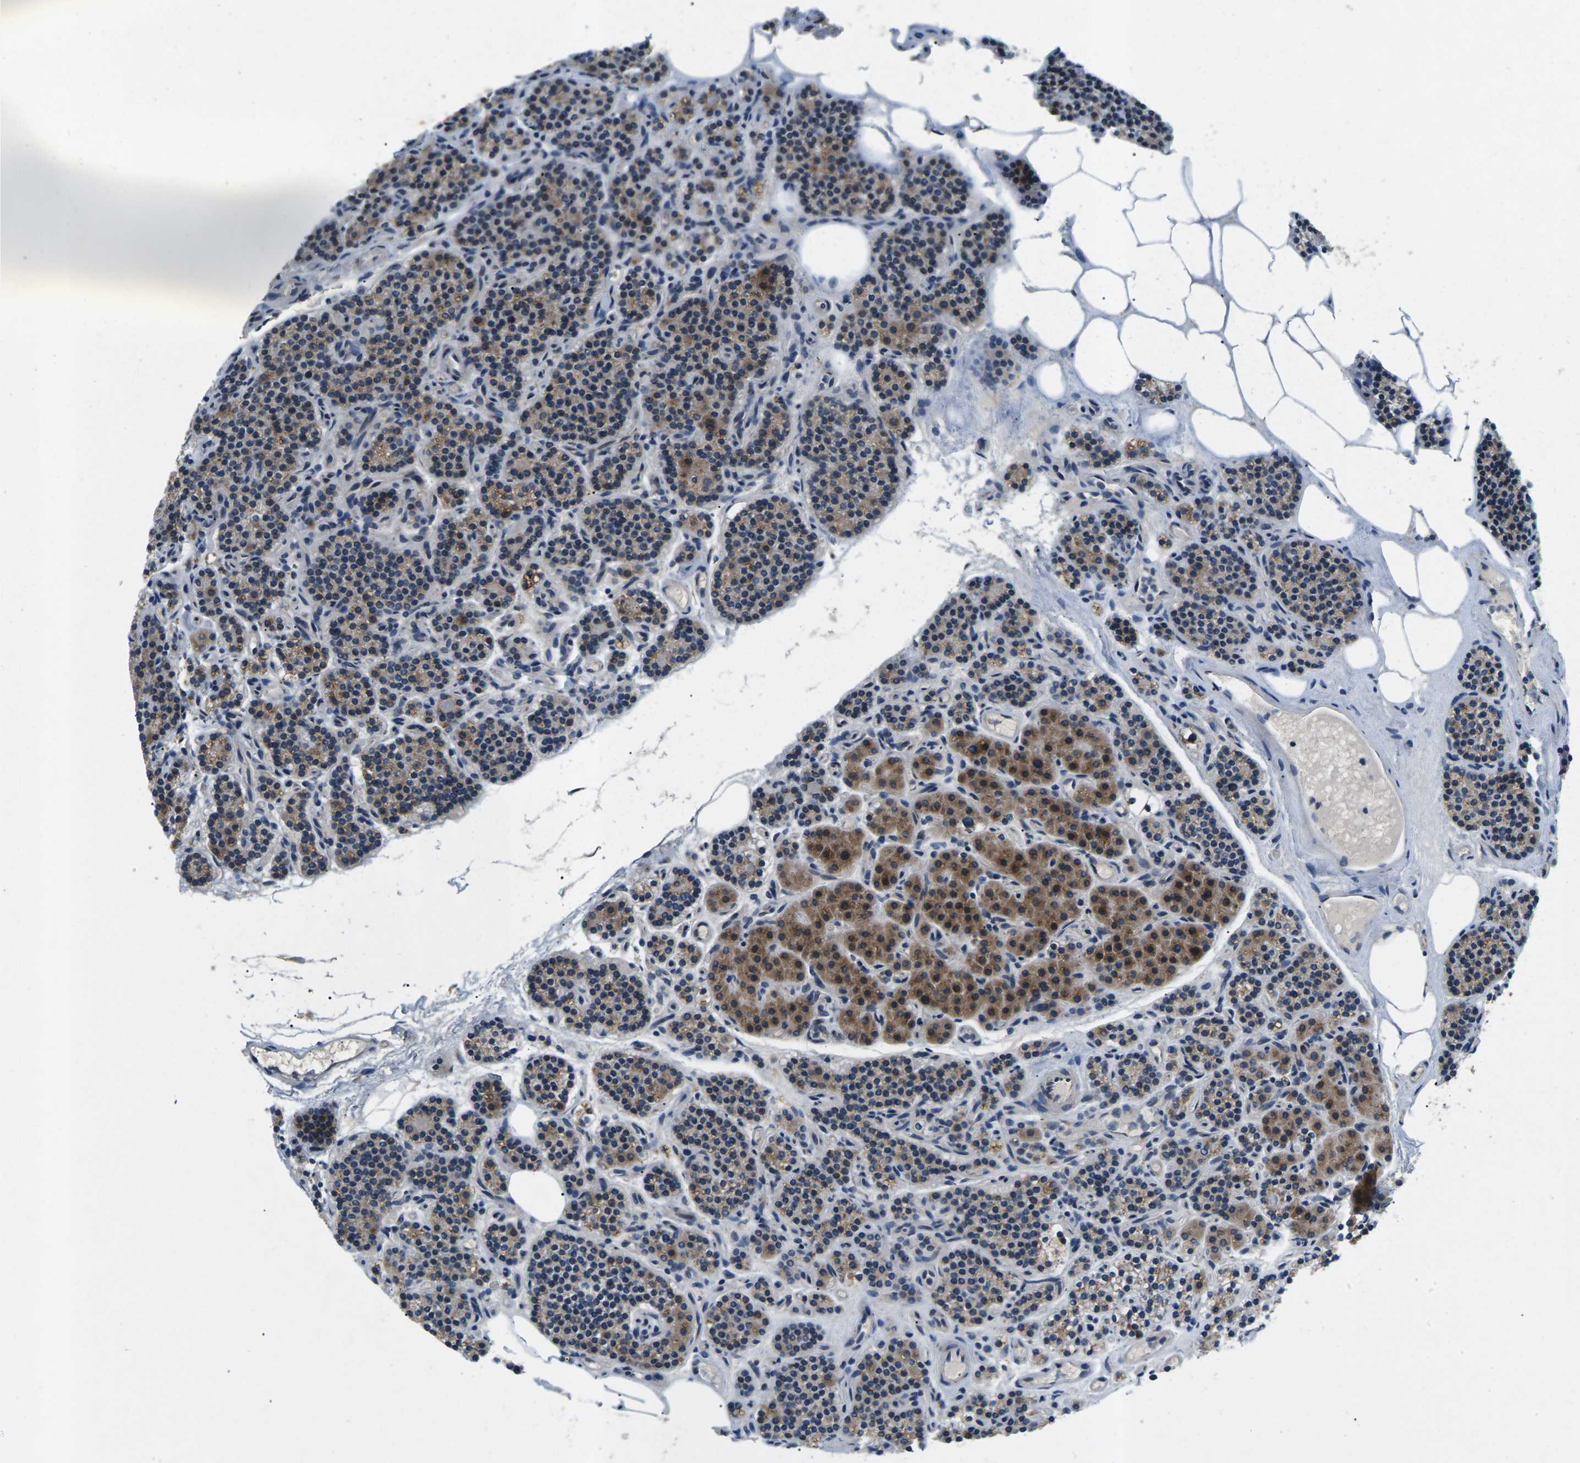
{"staining": {"intensity": "moderate", "quantity": "25%-75%", "location": "cytoplasmic/membranous"}, "tissue": "parathyroid gland", "cell_type": "Glandular cells", "image_type": "normal", "snomed": [{"axis": "morphology", "description": "Normal tissue, NOS"}, {"axis": "morphology", "description": "Adenoma, NOS"}, {"axis": "topography", "description": "Parathyroid gland"}], "caption": "Immunohistochemistry staining of benign parathyroid gland, which reveals medium levels of moderate cytoplasmic/membranous staining in approximately 25%-75% of glandular cells indicating moderate cytoplasmic/membranous protein positivity. The staining was performed using DAB (brown) for protein detection and nuclei were counterstained in hematoxylin (blue).", "gene": "ERGIC3", "patient": {"sex": "female", "age": 74}}